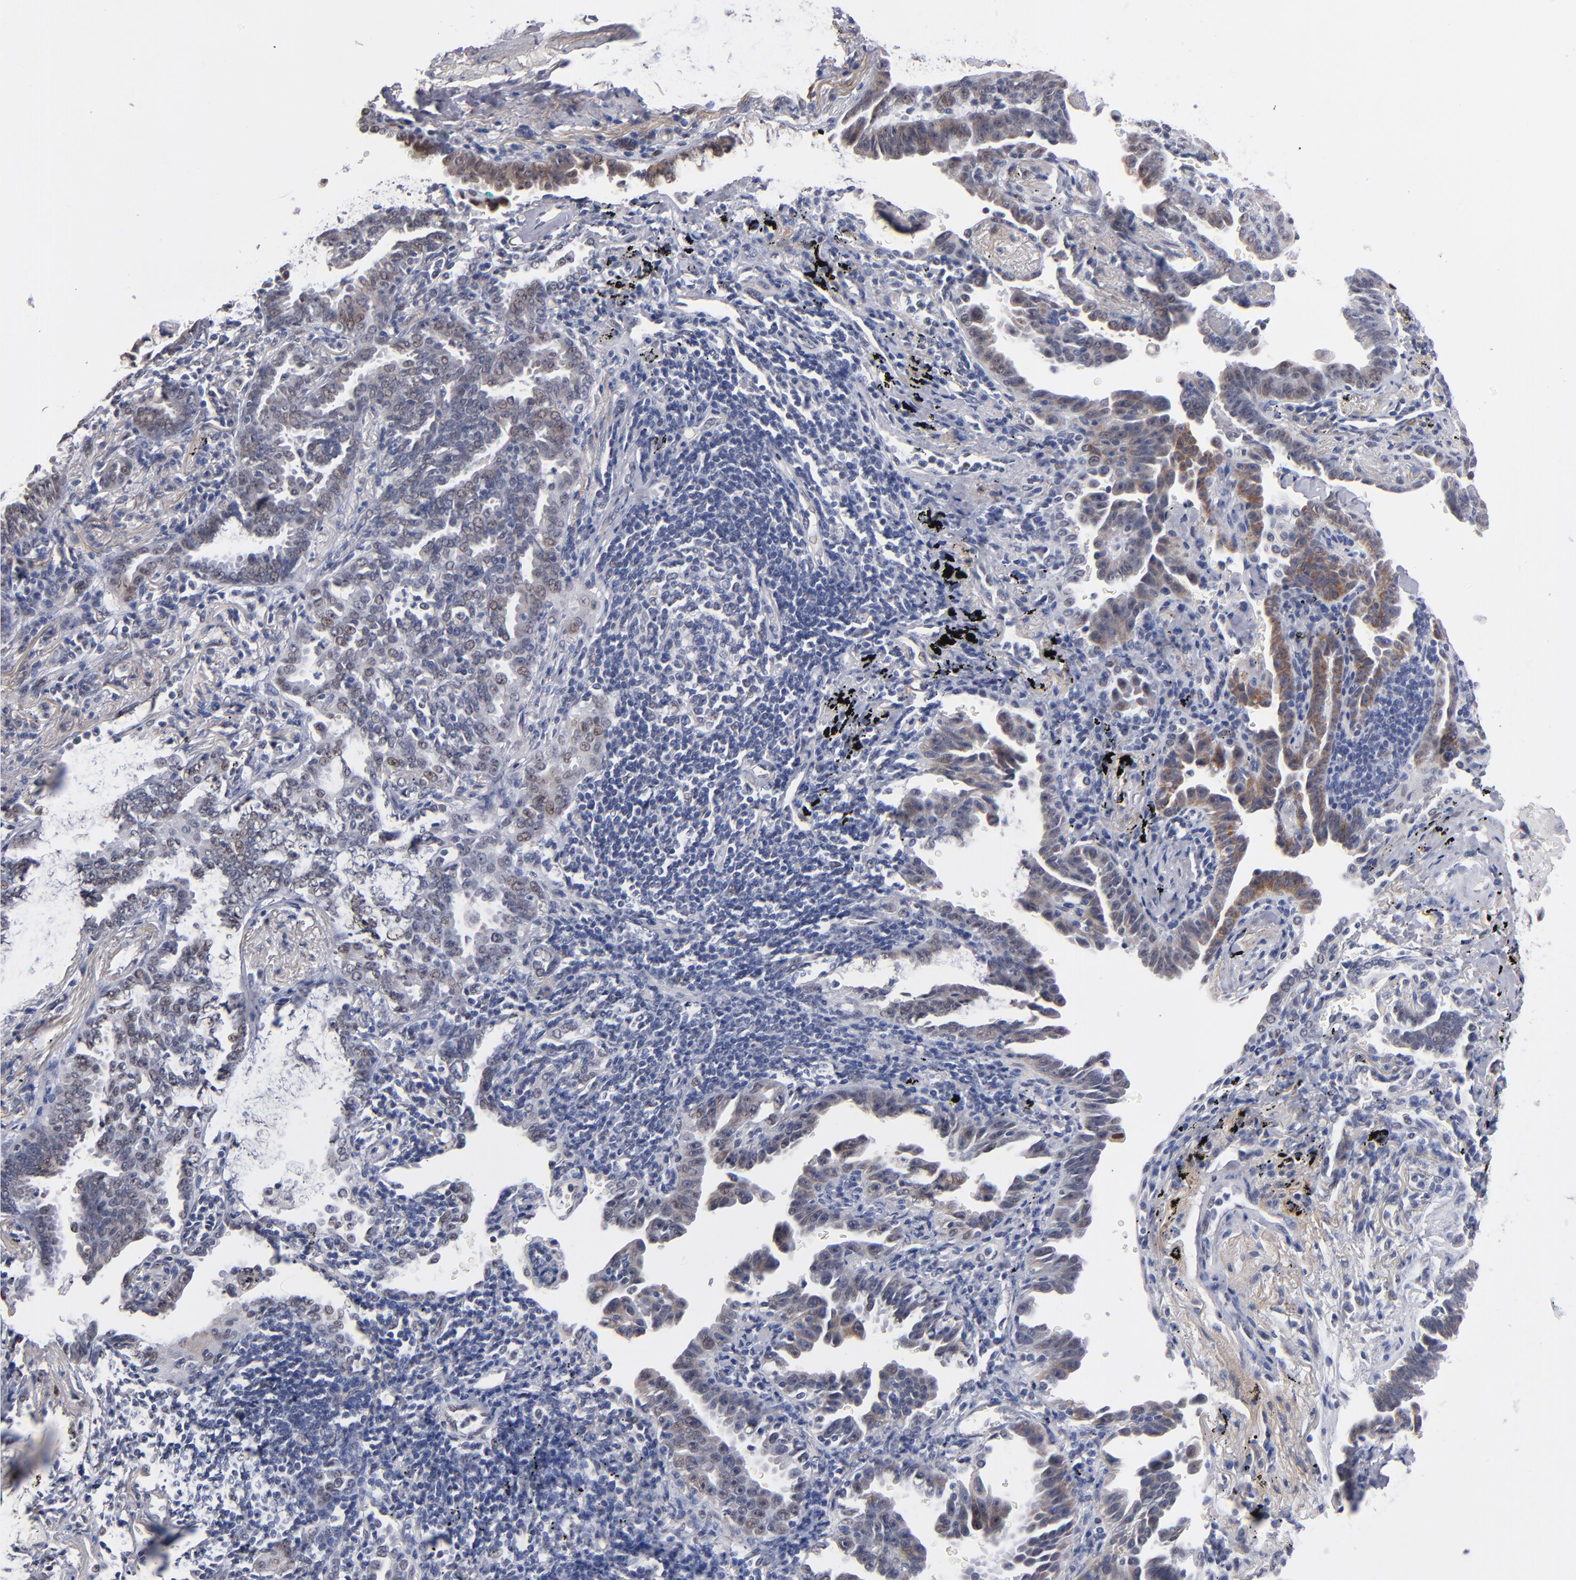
{"staining": {"intensity": "moderate", "quantity": "25%-75%", "location": "cytoplasmic/membranous"}, "tissue": "lung cancer", "cell_type": "Tumor cells", "image_type": "cancer", "snomed": [{"axis": "morphology", "description": "Adenocarcinoma, NOS"}, {"axis": "topography", "description": "Lung"}], "caption": "Immunohistochemistry histopathology image of neoplastic tissue: adenocarcinoma (lung) stained using immunohistochemistry reveals medium levels of moderate protein expression localized specifically in the cytoplasmic/membranous of tumor cells, appearing as a cytoplasmic/membranous brown color.", "gene": "MN1", "patient": {"sex": "female", "age": 64}}